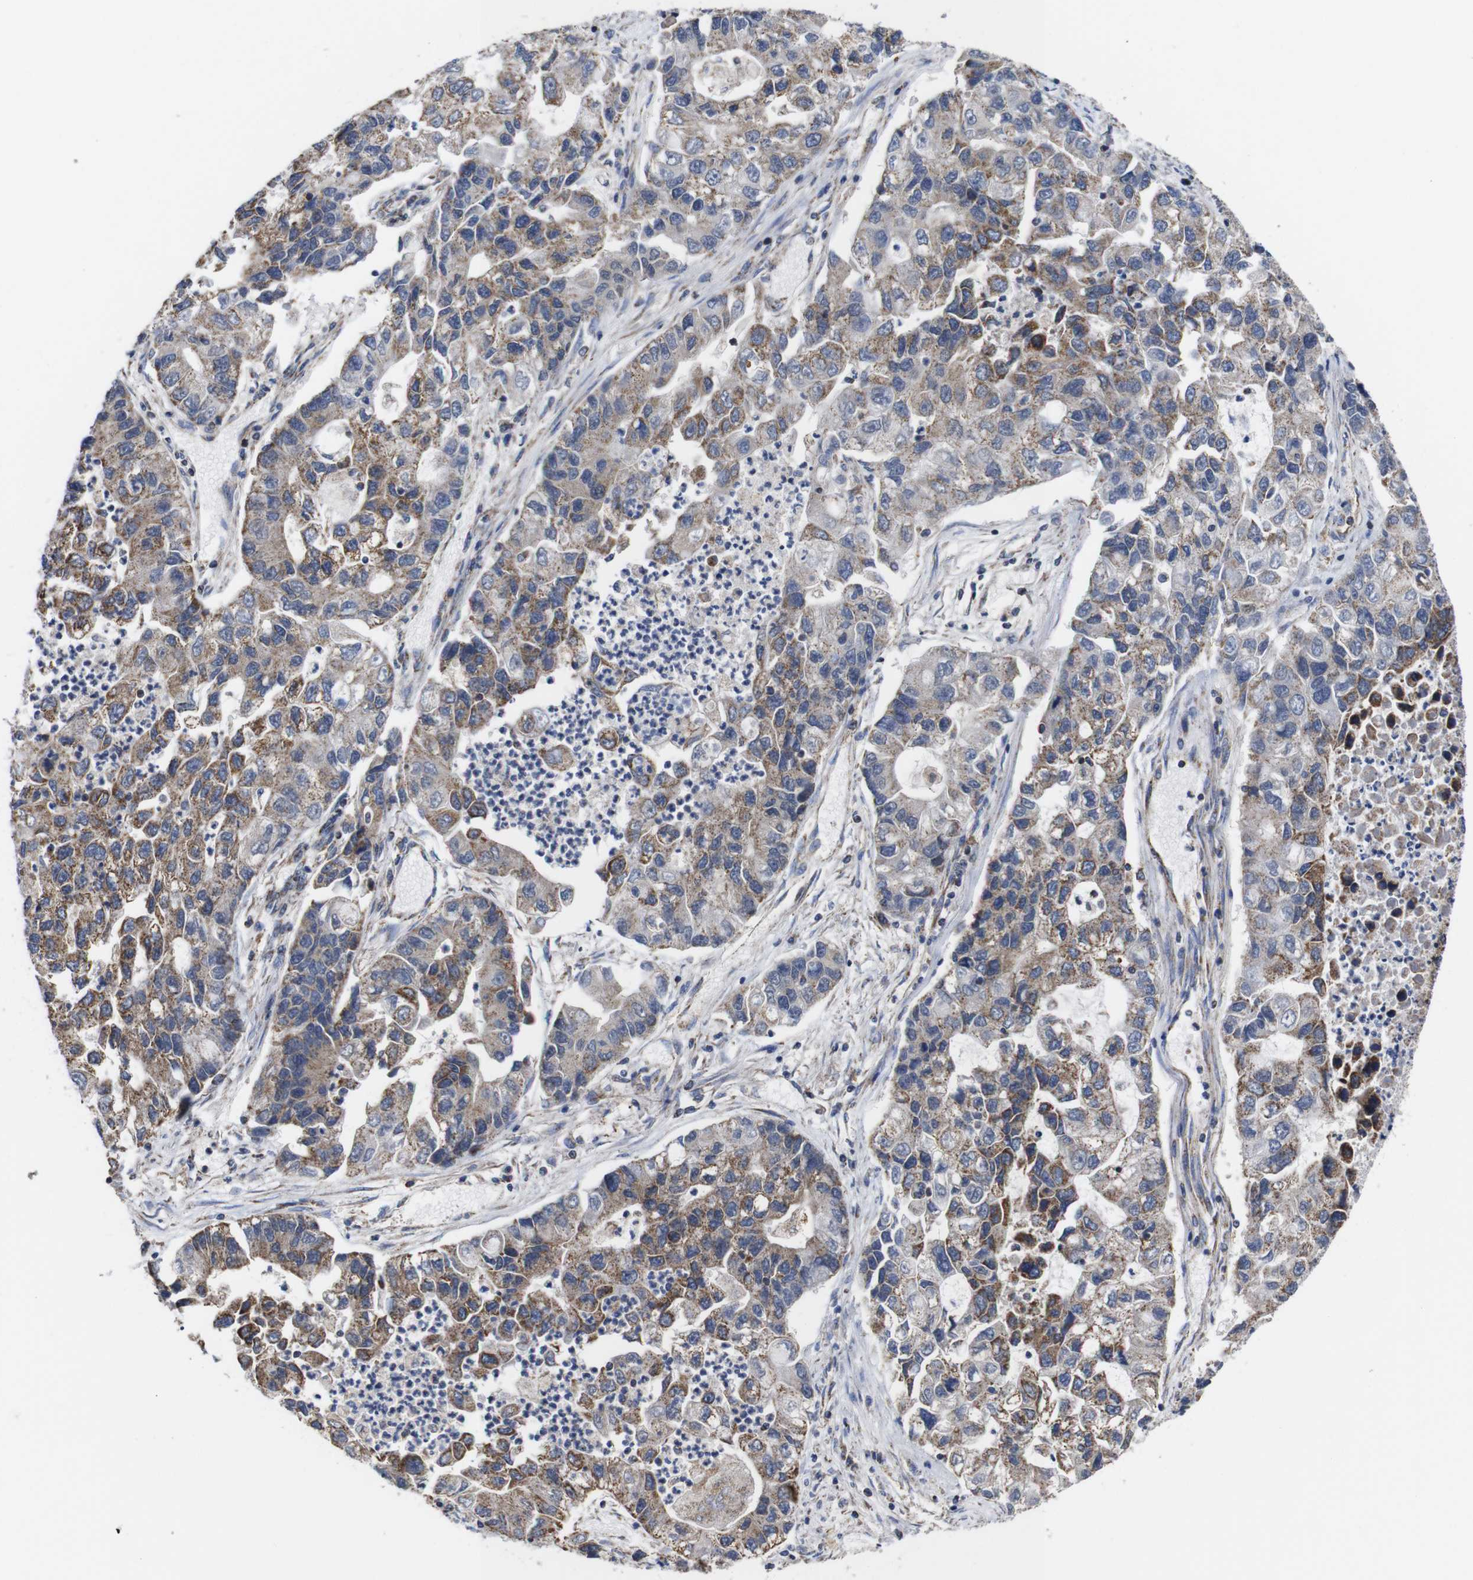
{"staining": {"intensity": "moderate", "quantity": ">75%", "location": "cytoplasmic/membranous"}, "tissue": "lung cancer", "cell_type": "Tumor cells", "image_type": "cancer", "snomed": [{"axis": "morphology", "description": "Adenocarcinoma, NOS"}, {"axis": "topography", "description": "Lung"}], "caption": "DAB immunohistochemical staining of human lung adenocarcinoma displays moderate cytoplasmic/membranous protein staining in approximately >75% of tumor cells.", "gene": "C17orf80", "patient": {"sex": "female", "age": 51}}